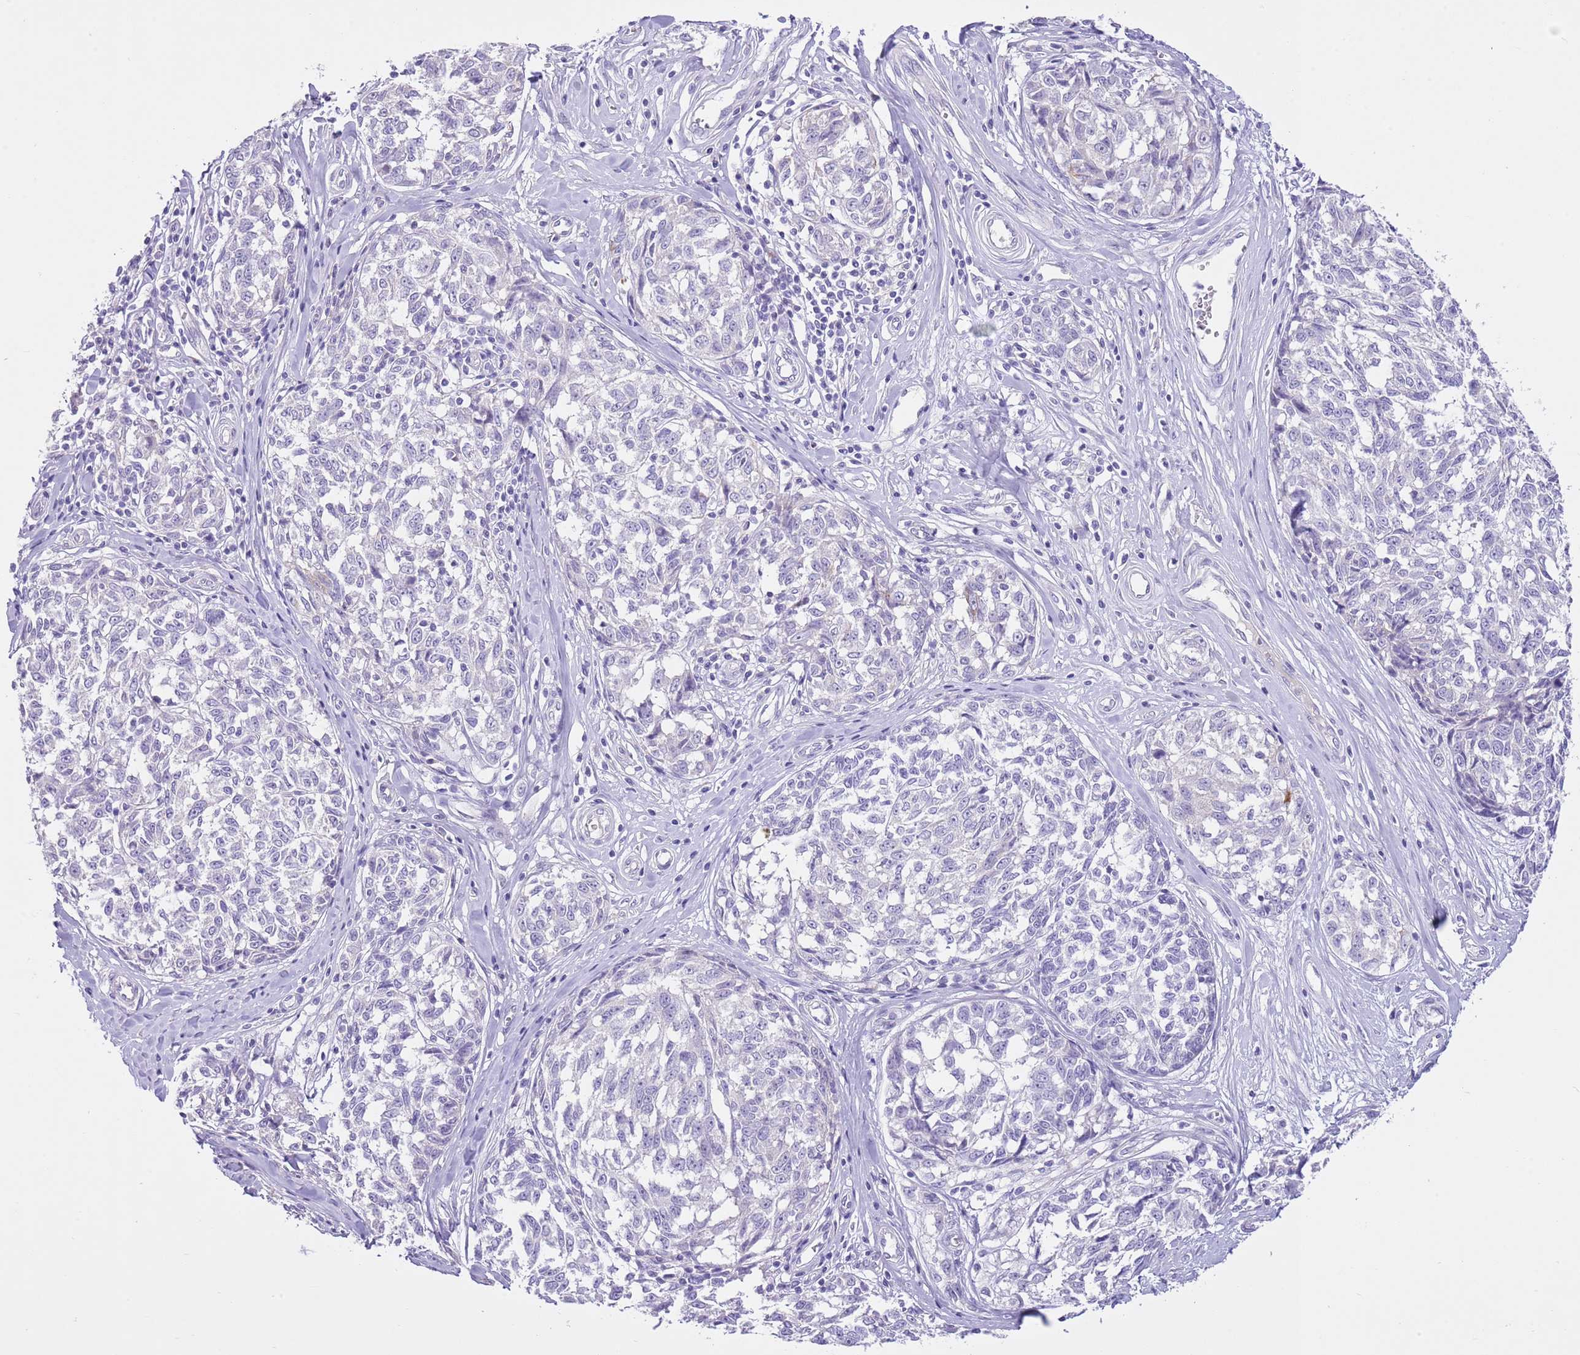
{"staining": {"intensity": "negative", "quantity": "none", "location": "none"}, "tissue": "melanoma", "cell_type": "Tumor cells", "image_type": "cancer", "snomed": [{"axis": "morphology", "description": "Normal tissue, NOS"}, {"axis": "morphology", "description": "Malignant melanoma, NOS"}, {"axis": "topography", "description": "Skin"}], "caption": "This is an immunohistochemistry (IHC) micrograph of human malignant melanoma. There is no staining in tumor cells.", "gene": "CLEC2A", "patient": {"sex": "female", "age": 64}}